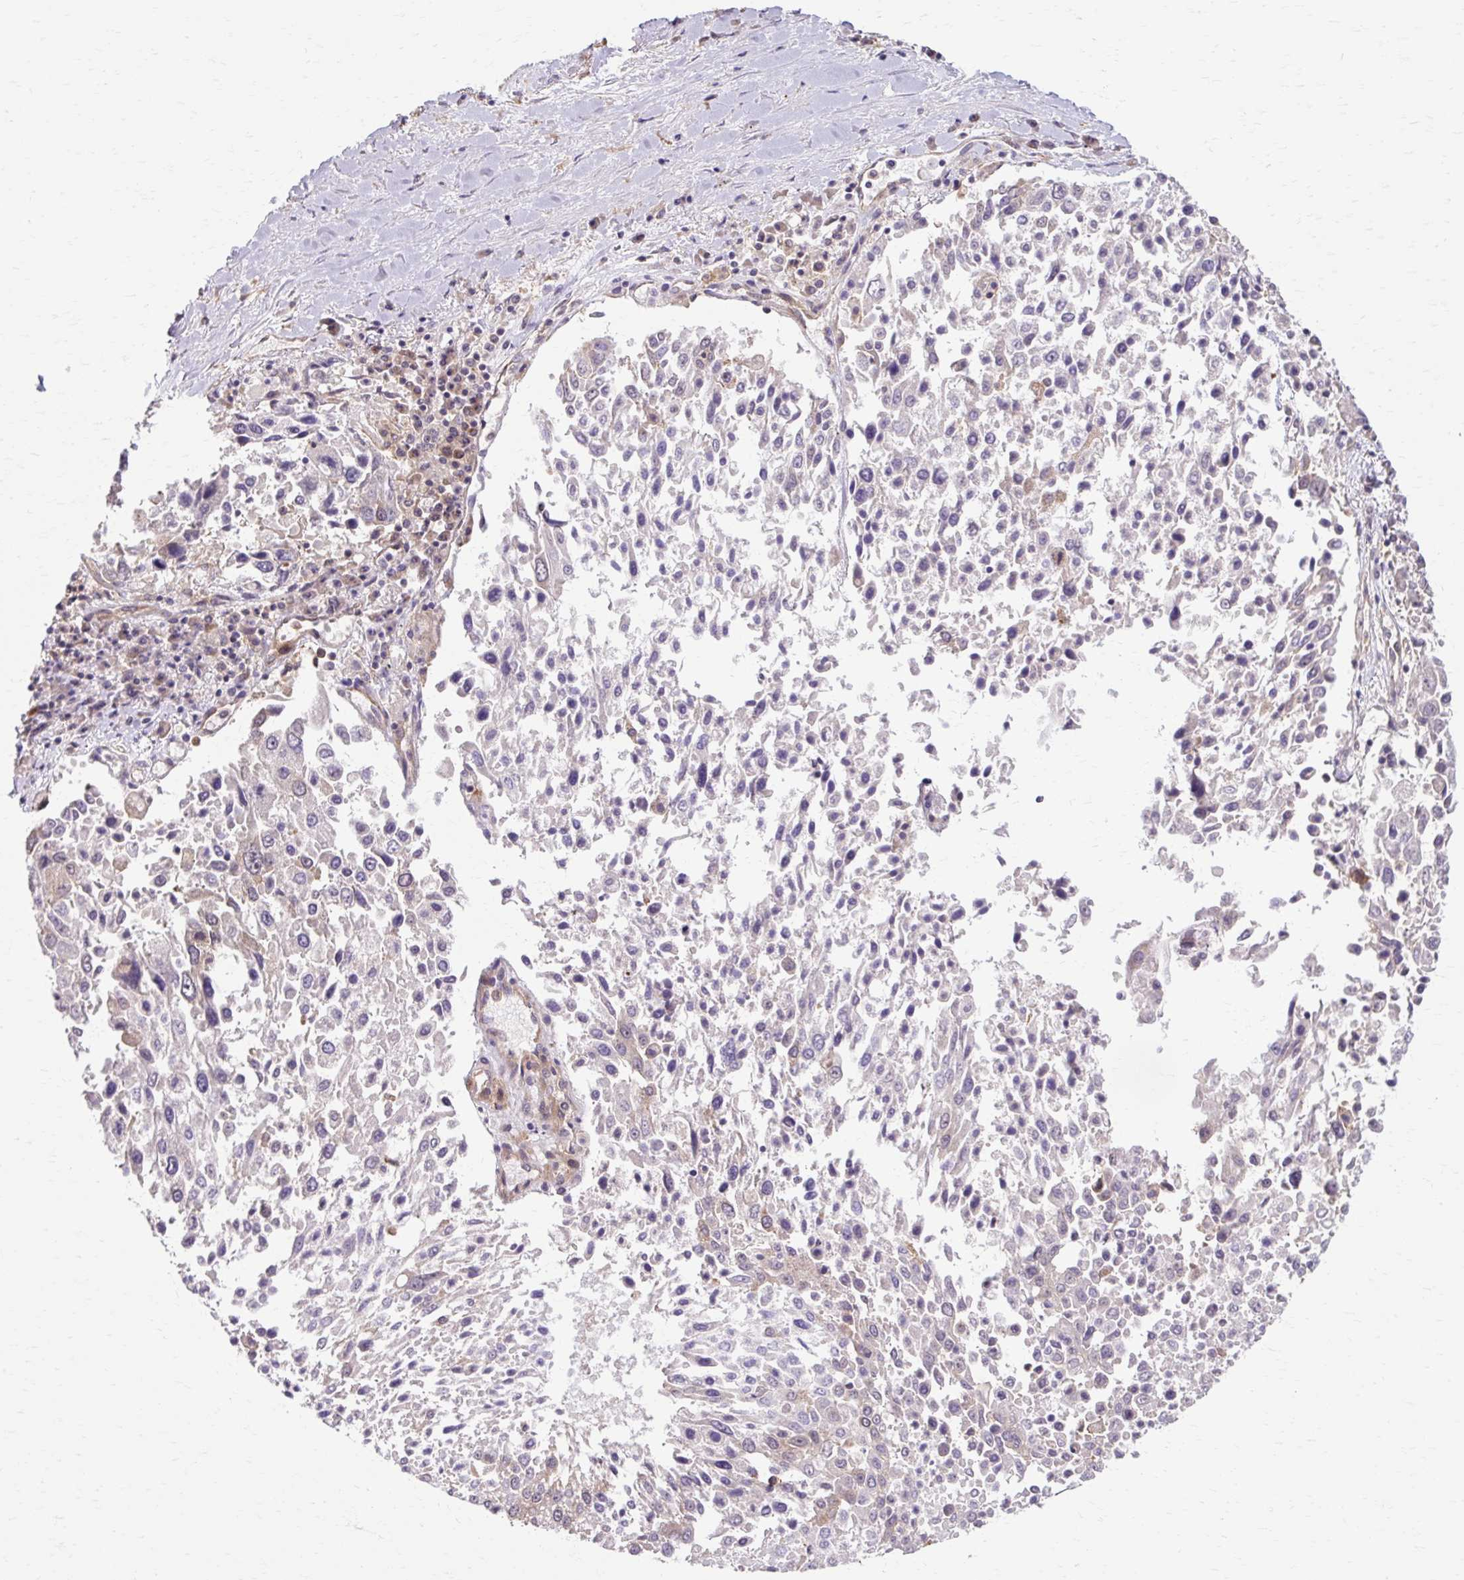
{"staining": {"intensity": "moderate", "quantity": "25%-75%", "location": "cytoplasmic/membranous"}, "tissue": "lung cancer", "cell_type": "Tumor cells", "image_type": "cancer", "snomed": [{"axis": "morphology", "description": "Squamous cell carcinoma, NOS"}, {"axis": "topography", "description": "Lung"}], "caption": "Tumor cells reveal medium levels of moderate cytoplasmic/membranous expression in approximately 25%-75% of cells in lung squamous cell carcinoma.", "gene": "MZT2B", "patient": {"sex": "male", "age": 65}}